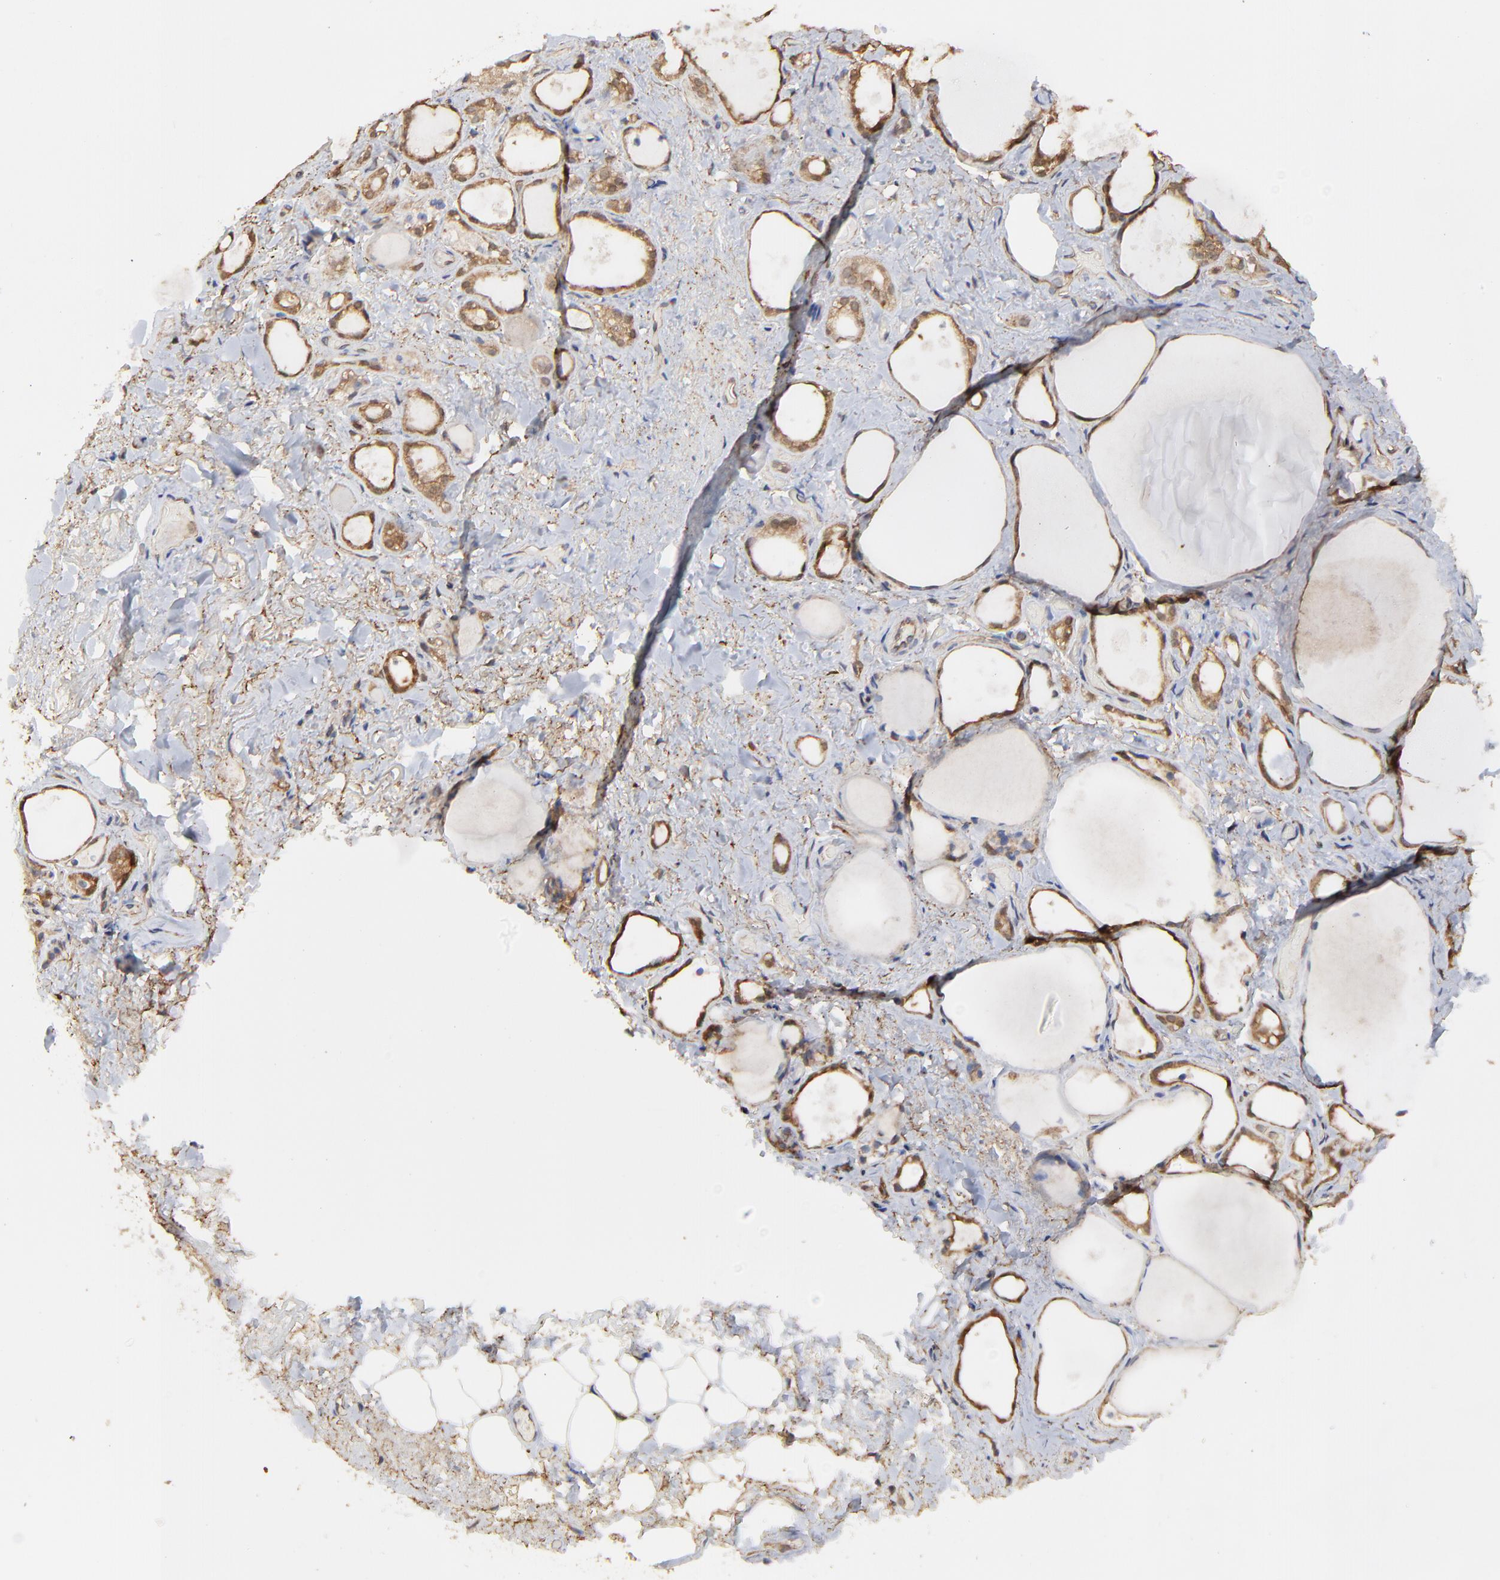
{"staining": {"intensity": "moderate", "quantity": ">75%", "location": "cytoplasmic/membranous"}, "tissue": "thyroid gland", "cell_type": "Glandular cells", "image_type": "normal", "snomed": [{"axis": "morphology", "description": "Normal tissue, NOS"}, {"axis": "topography", "description": "Thyroid gland"}], "caption": "Benign thyroid gland displays moderate cytoplasmic/membranous staining in about >75% of glandular cells (DAB IHC with brightfield microscopy, high magnification)..", "gene": "ARMT1", "patient": {"sex": "female", "age": 75}}